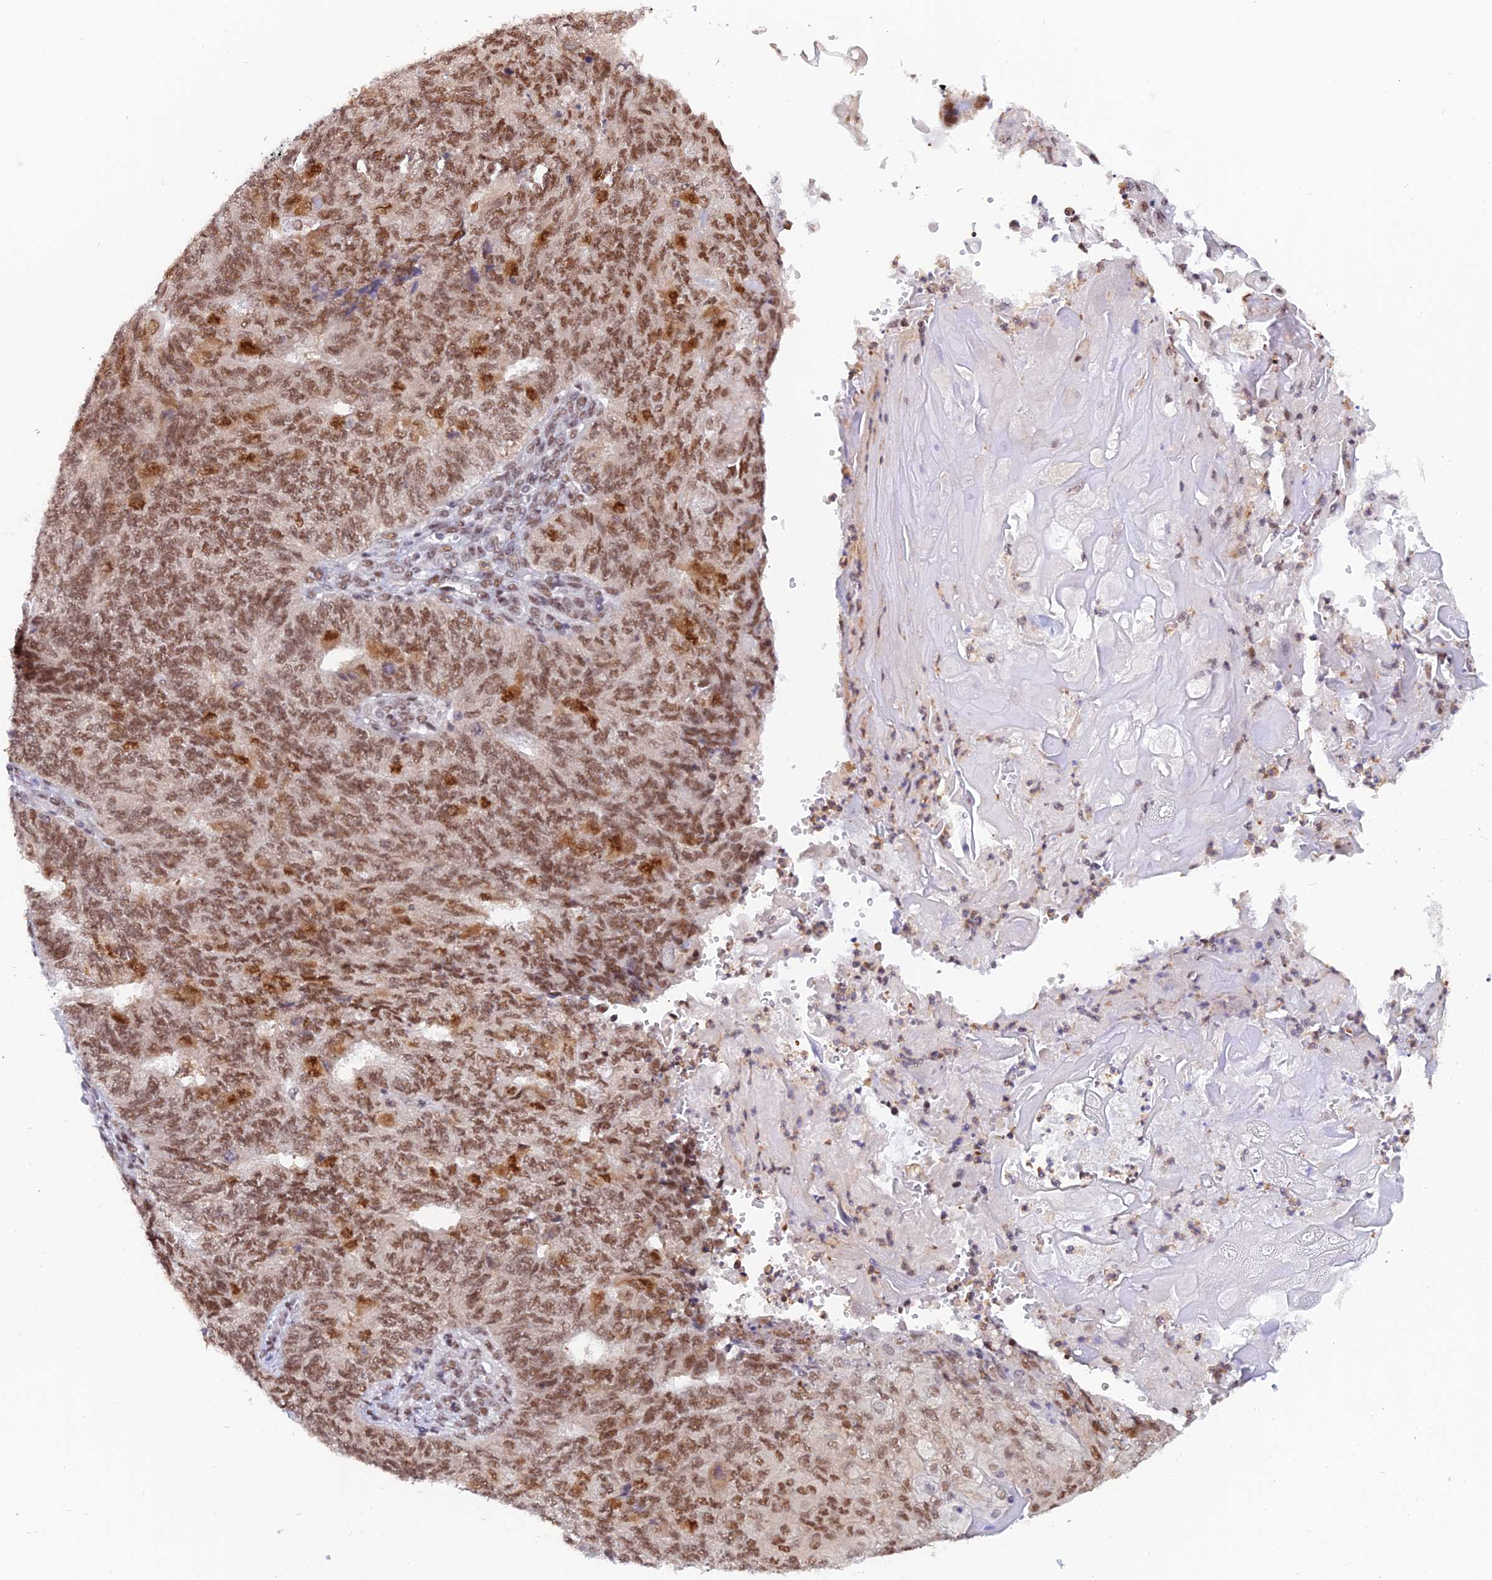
{"staining": {"intensity": "moderate", "quantity": ">75%", "location": "nuclear"}, "tissue": "endometrial cancer", "cell_type": "Tumor cells", "image_type": "cancer", "snomed": [{"axis": "morphology", "description": "Adenocarcinoma, NOS"}, {"axis": "topography", "description": "Endometrium"}], "caption": "Moderate nuclear expression is seen in approximately >75% of tumor cells in endometrial cancer. The staining was performed using DAB, with brown indicating positive protein expression. Nuclei are stained blue with hematoxylin.", "gene": "DPY30", "patient": {"sex": "female", "age": 32}}